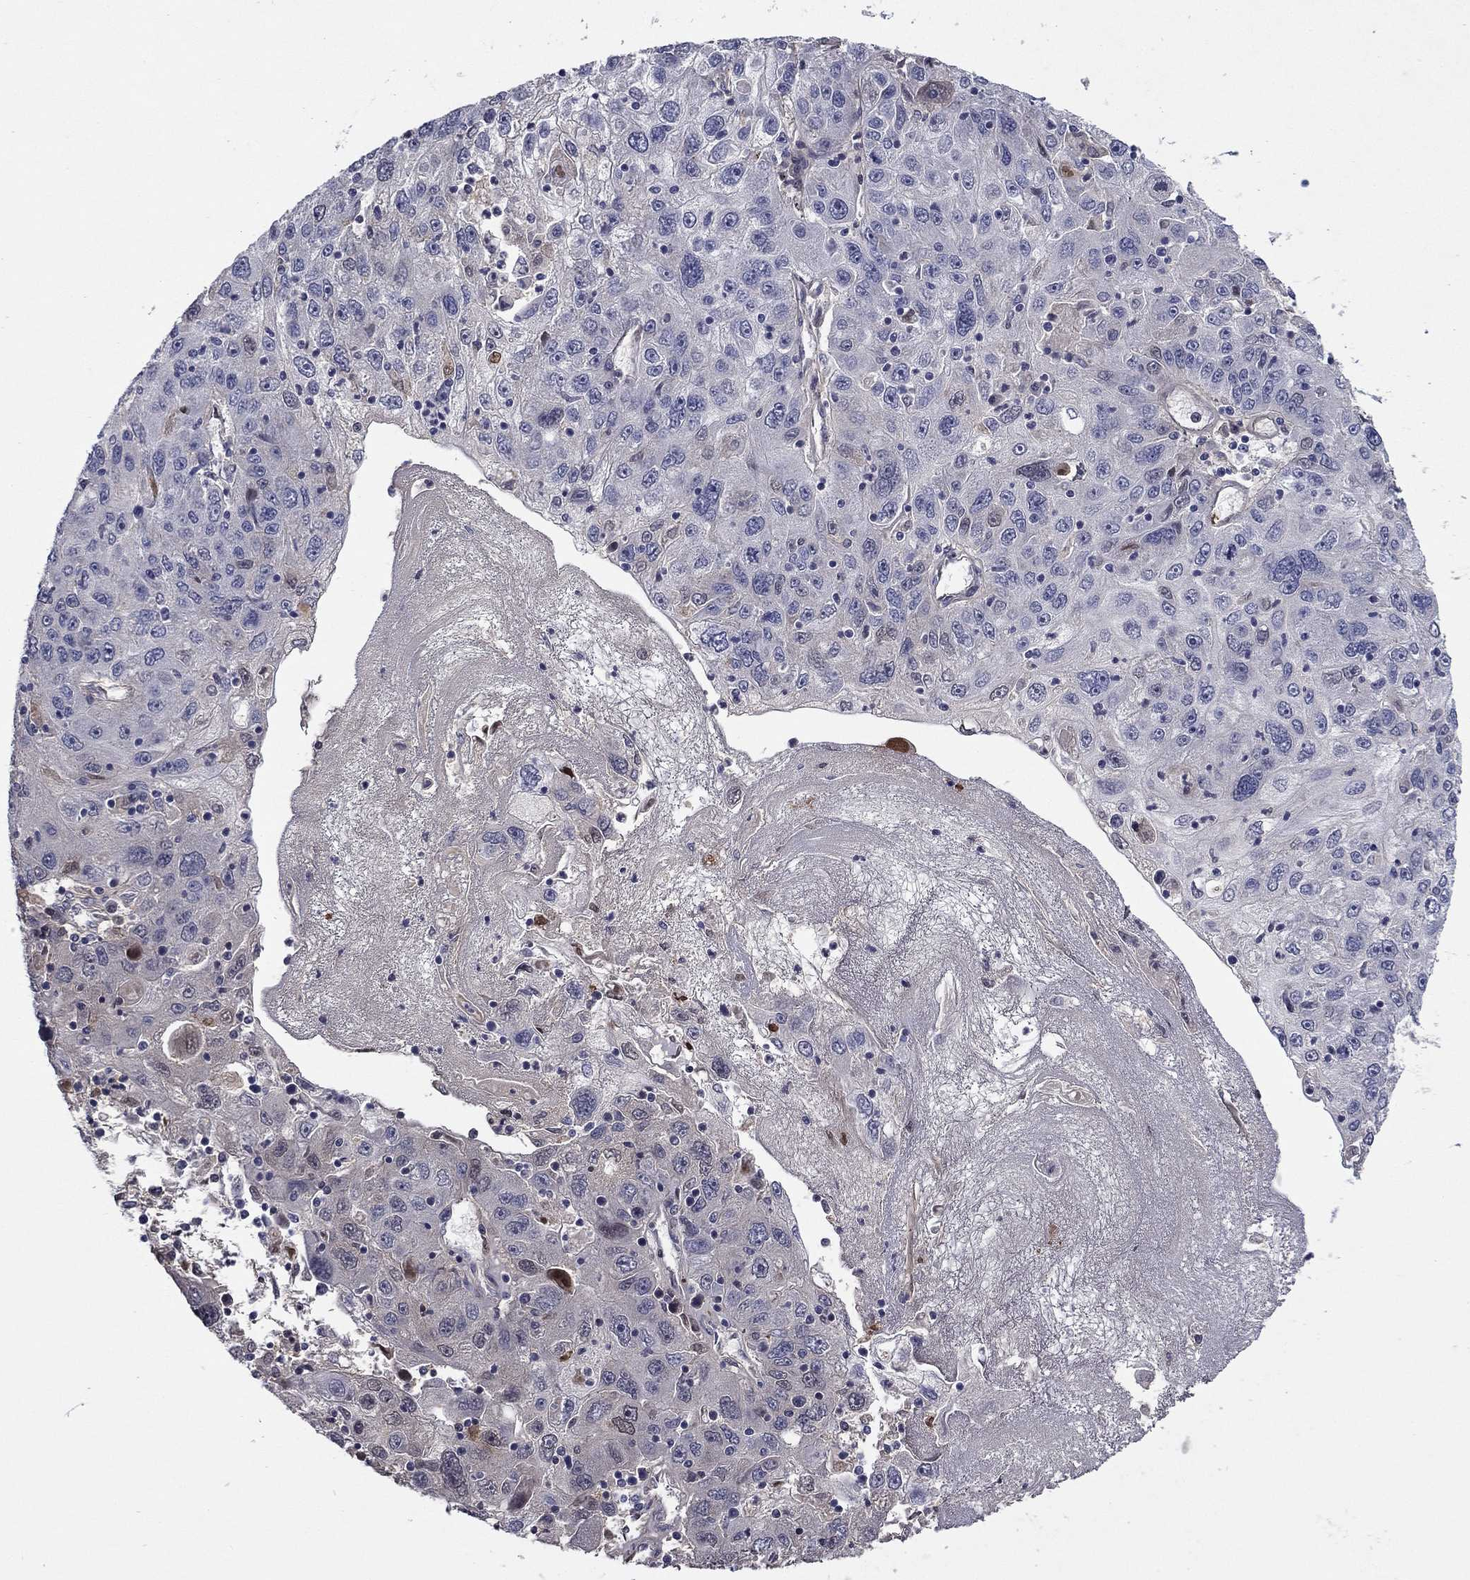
{"staining": {"intensity": "negative", "quantity": "none", "location": "none"}, "tissue": "stomach cancer", "cell_type": "Tumor cells", "image_type": "cancer", "snomed": [{"axis": "morphology", "description": "Adenocarcinoma, NOS"}, {"axis": "topography", "description": "Stomach"}], "caption": "DAB immunohistochemical staining of stomach cancer (adenocarcinoma) displays no significant positivity in tumor cells.", "gene": "COL2A1", "patient": {"sex": "male", "age": 56}}